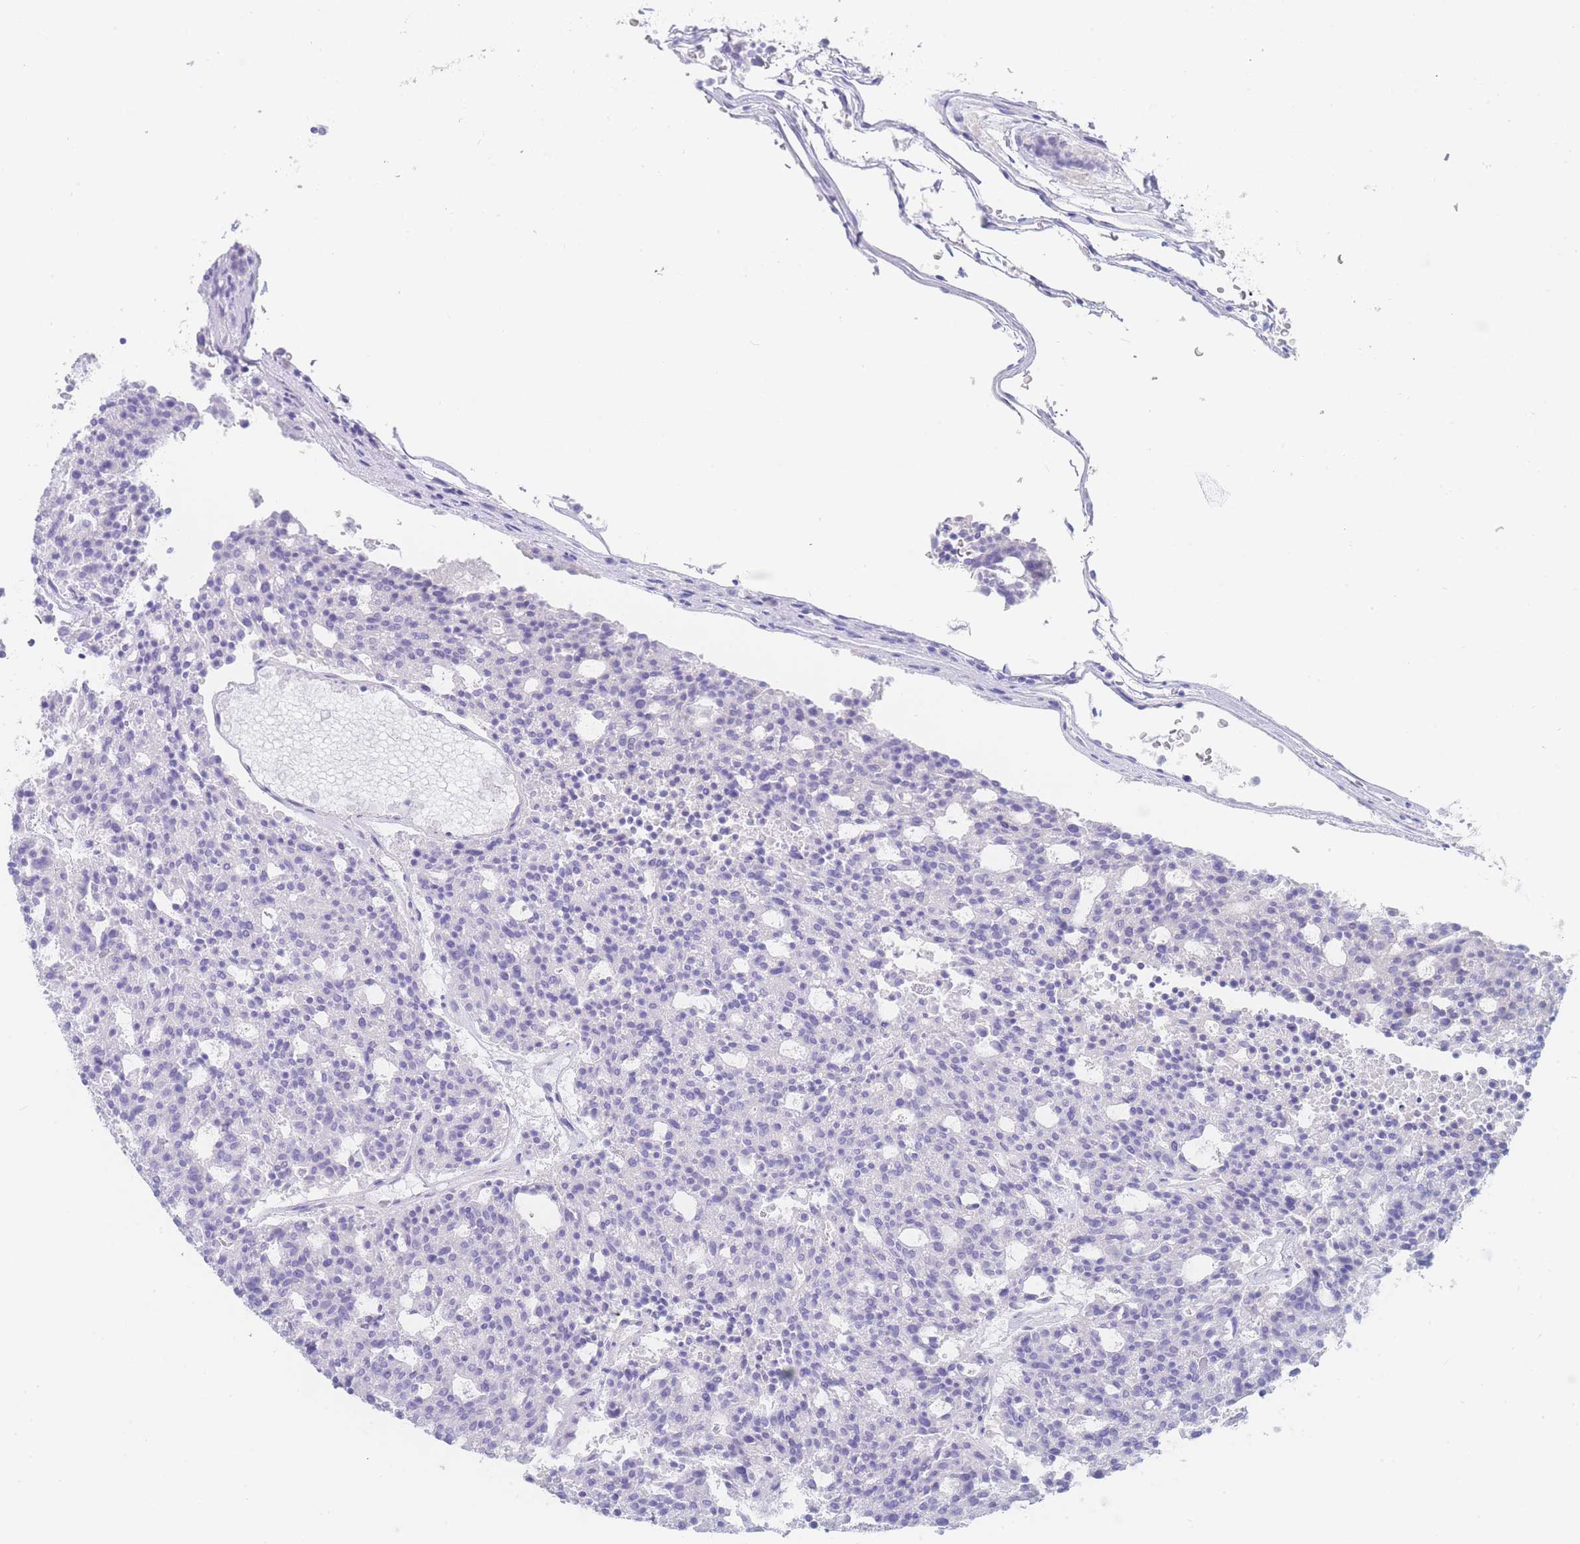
{"staining": {"intensity": "negative", "quantity": "none", "location": "none"}, "tissue": "carcinoid", "cell_type": "Tumor cells", "image_type": "cancer", "snomed": [{"axis": "morphology", "description": "Carcinoid, malignant, NOS"}, {"axis": "topography", "description": "Pancreas"}], "caption": "A histopathology image of carcinoid stained for a protein shows no brown staining in tumor cells.", "gene": "LZTFL1", "patient": {"sex": "female", "age": 54}}